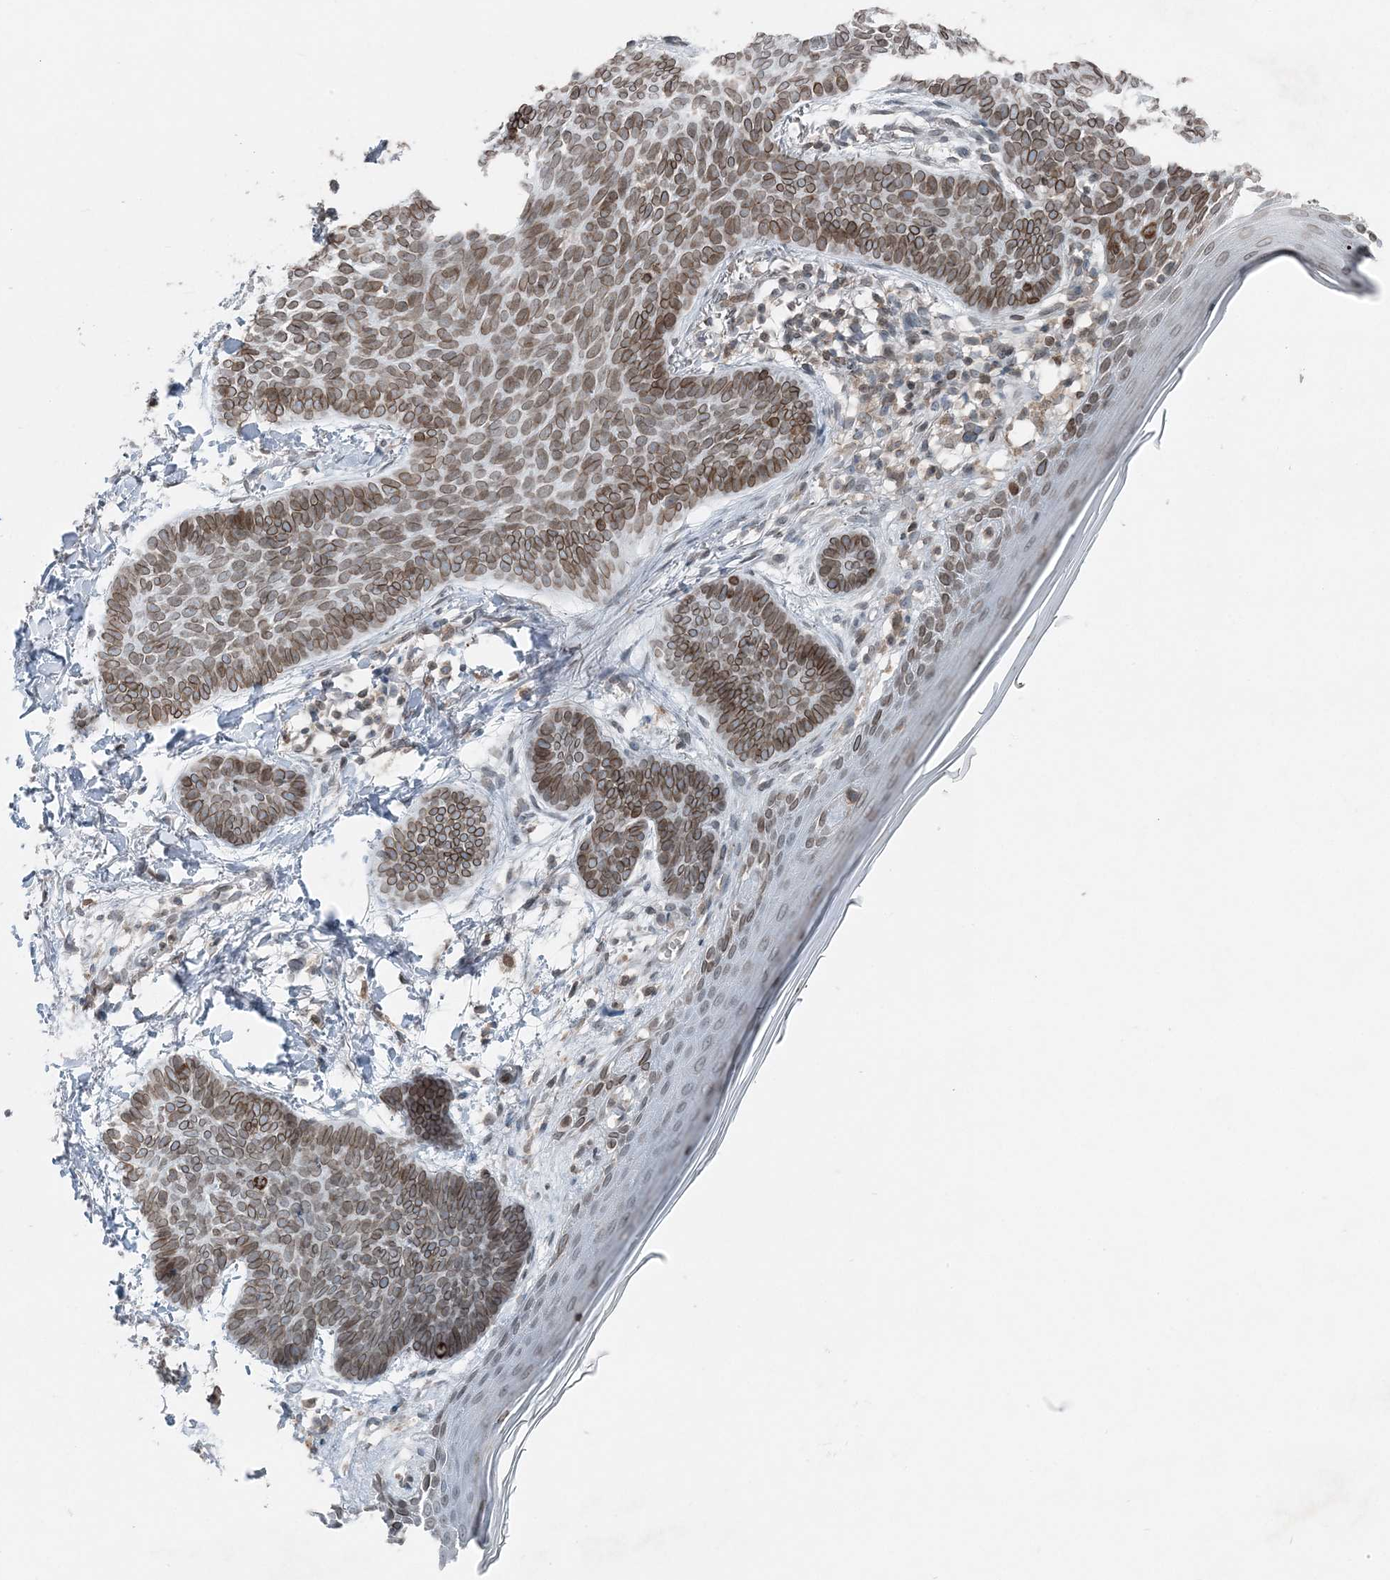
{"staining": {"intensity": "moderate", "quantity": ">75%", "location": "cytoplasmic/membranous,nuclear"}, "tissue": "skin cancer", "cell_type": "Tumor cells", "image_type": "cancer", "snomed": [{"axis": "morphology", "description": "Normal tissue, NOS"}, {"axis": "morphology", "description": "Basal cell carcinoma"}, {"axis": "topography", "description": "Skin"}], "caption": "An immunohistochemistry image of tumor tissue is shown. Protein staining in brown shows moderate cytoplasmic/membranous and nuclear positivity in skin cancer within tumor cells.", "gene": "GJD4", "patient": {"sex": "male", "age": 50}}